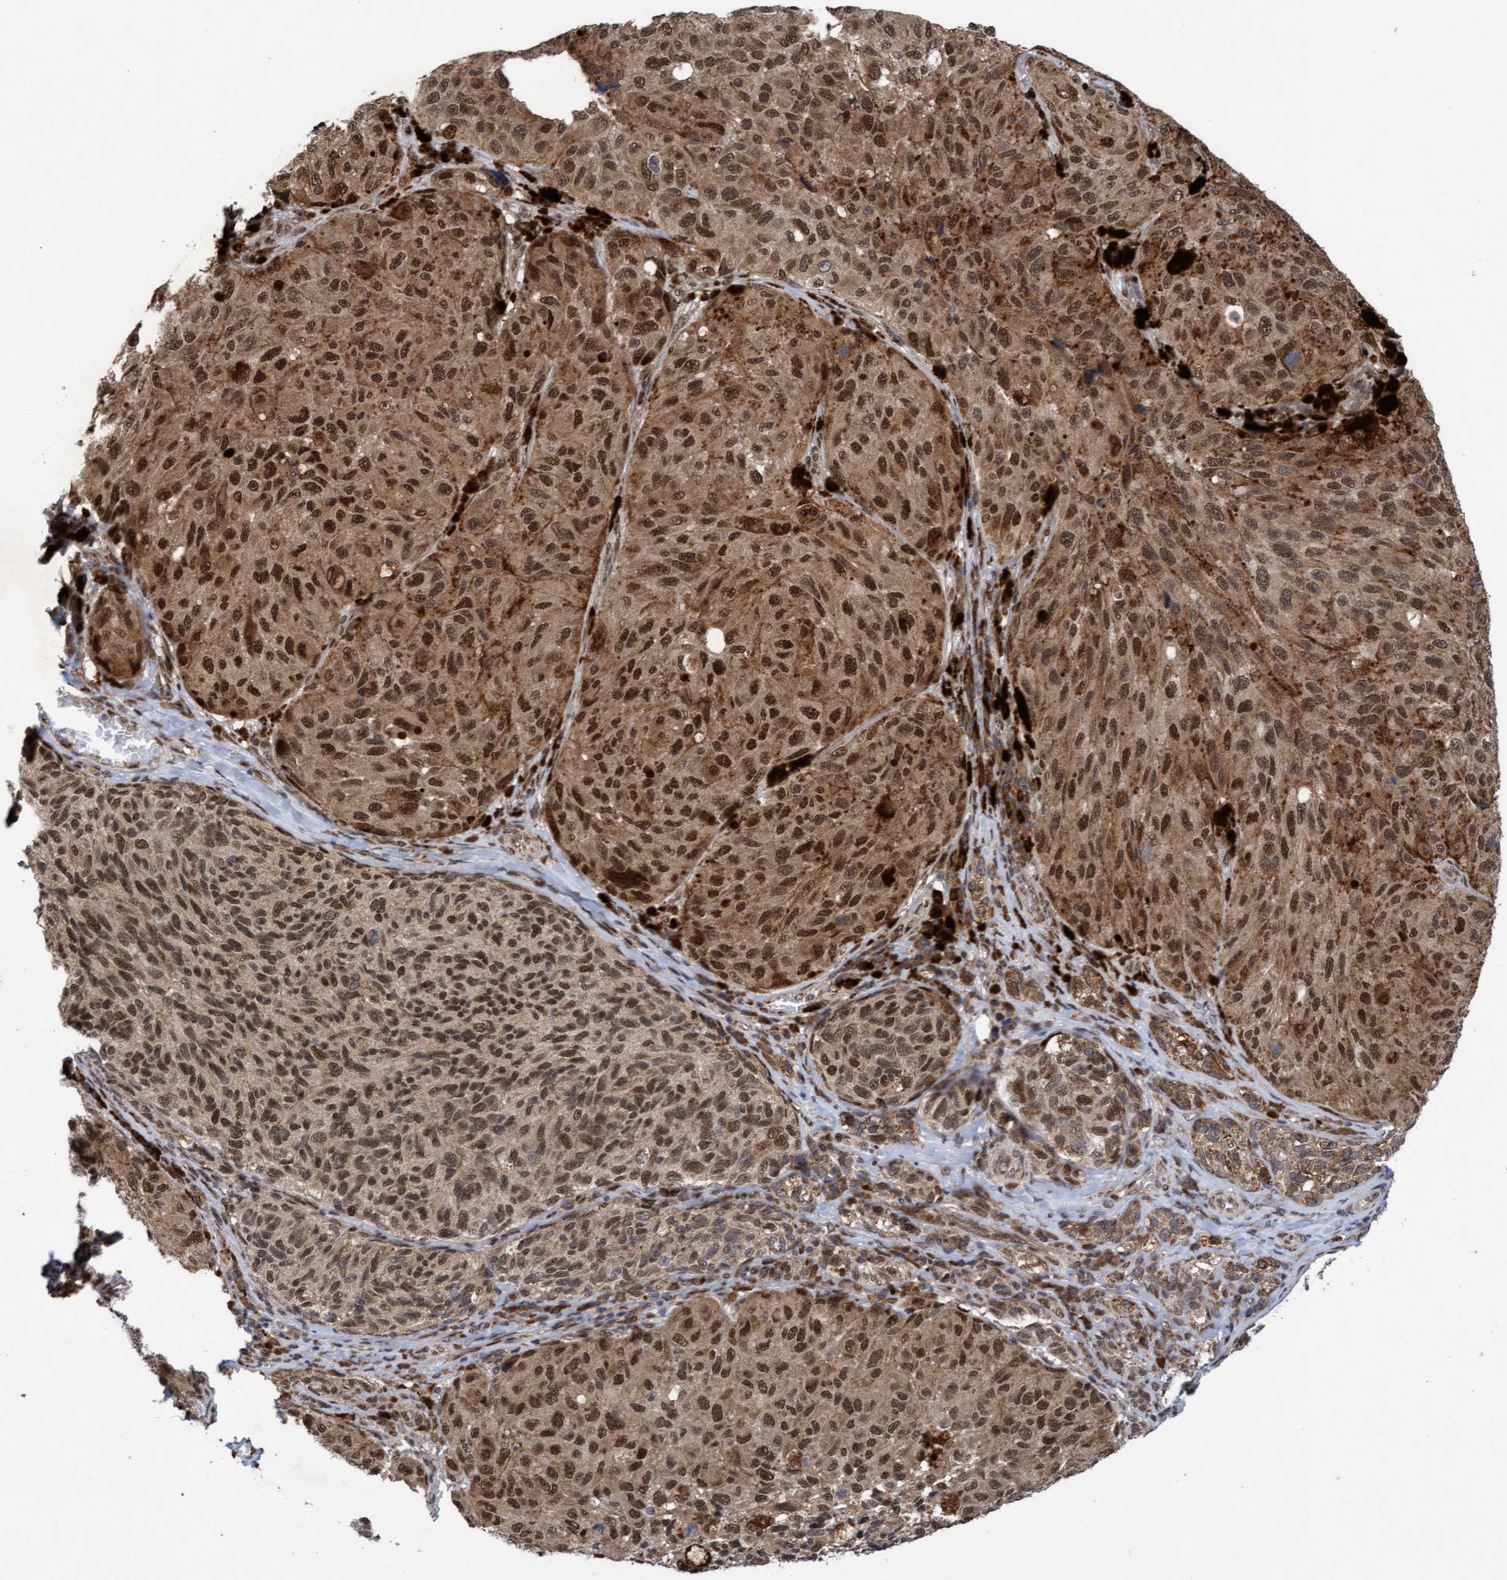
{"staining": {"intensity": "strong", "quantity": ">75%", "location": "cytoplasmic/membranous,nuclear"}, "tissue": "melanoma", "cell_type": "Tumor cells", "image_type": "cancer", "snomed": [{"axis": "morphology", "description": "Malignant melanoma, NOS"}, {"axis": "topography", "description": "Skin"}], "caption": "Tumor cells reveal strong cytoplasmic/membranous and nuclear staining in approximately >75% of cells in melanoma.", "gene": "TANC2", "patient": {"sex": "female", "age": 73}}